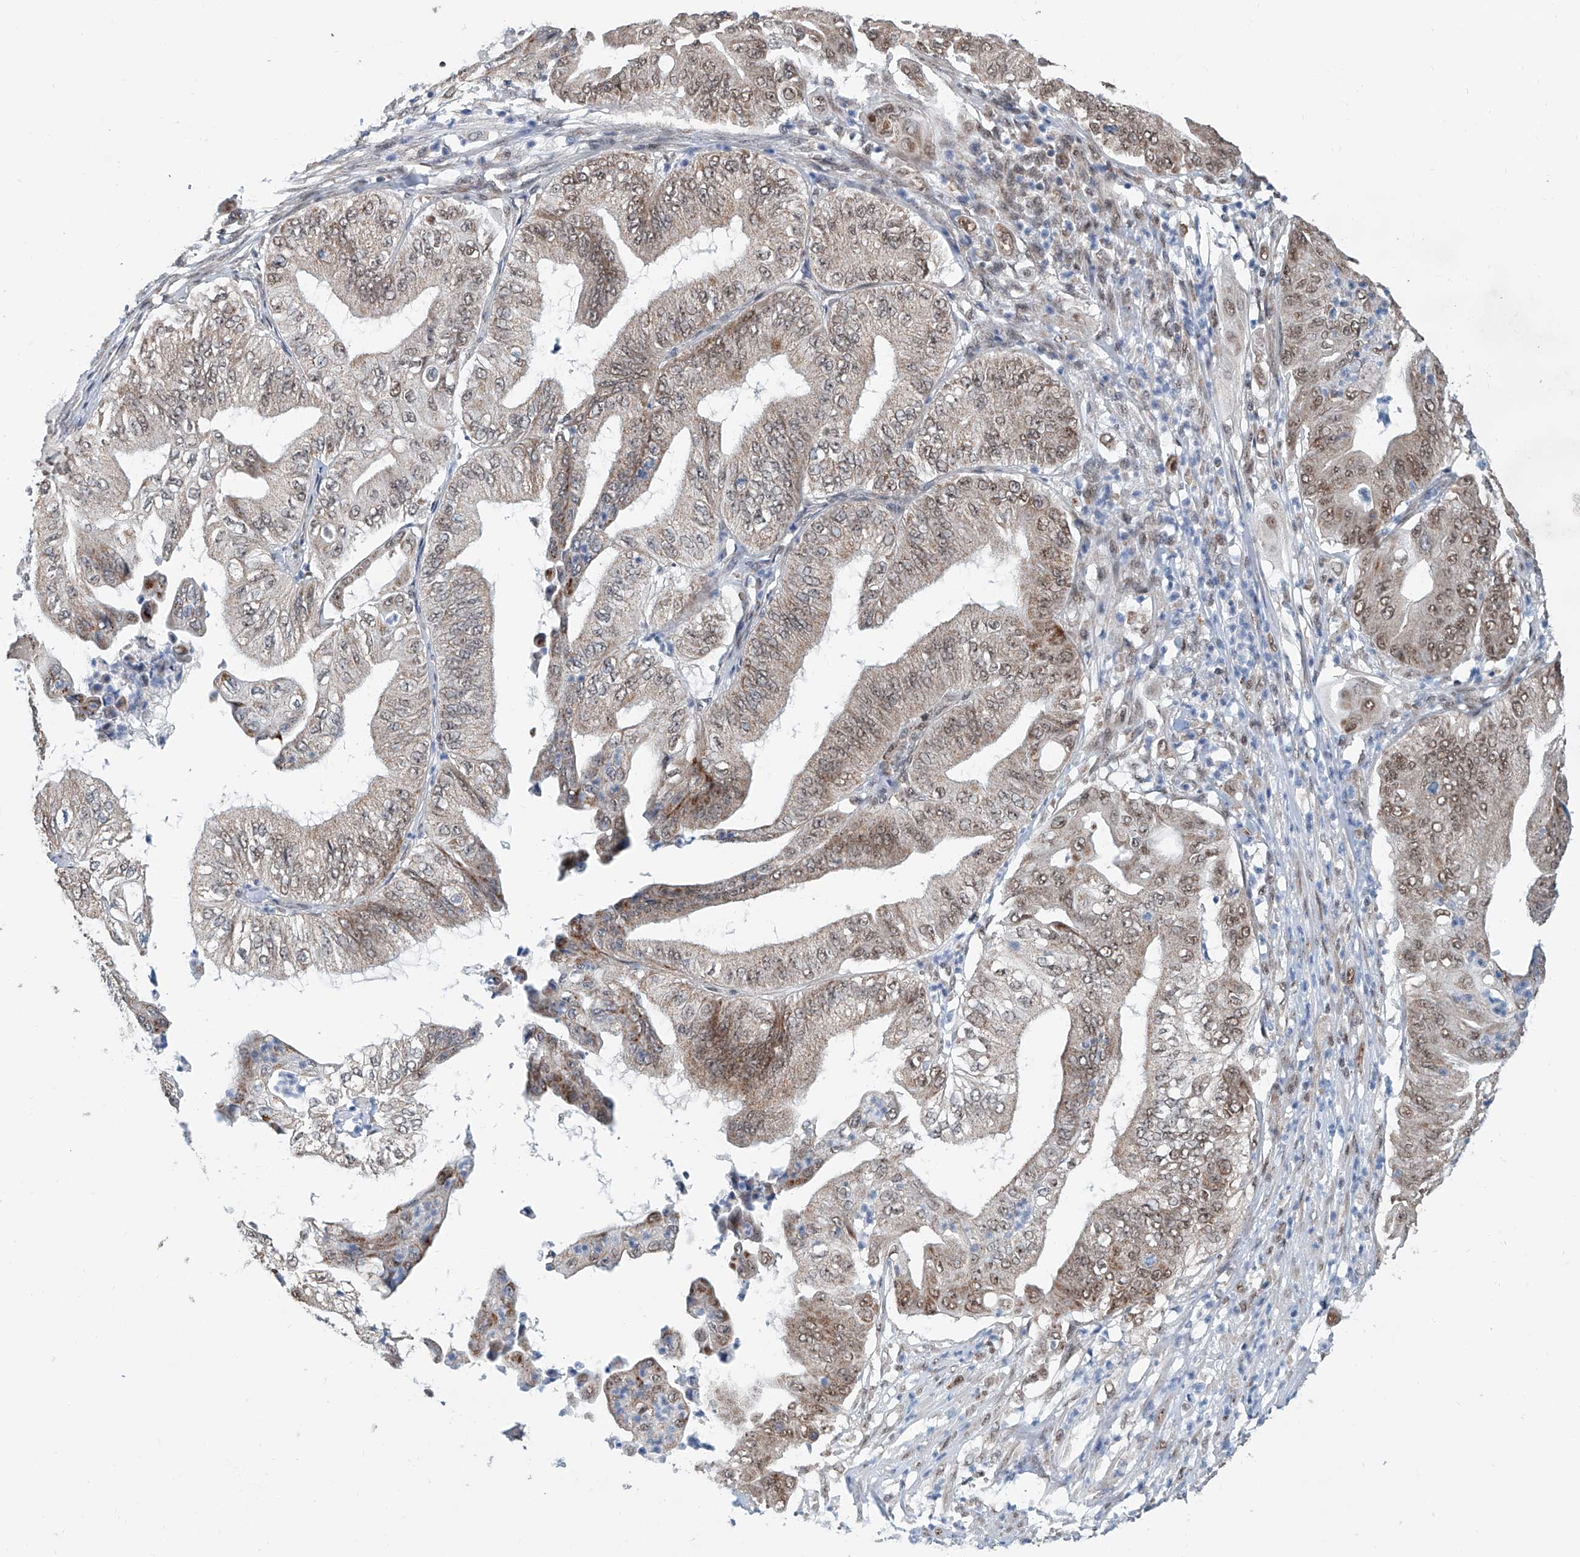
{"staining": {"intensity": "moderate", "quantity": ">75%", "location": "cytoplasmic/membranous,nuclear"}, "tissue": "pancreatic cancer", "cell_type": "Tumor cells", "image_type": "cancer", "snomed": [{"axis": "morphology", "description": "Adenocarcinoma, NOS"}, {"axis": "topography", "description": "Pancreas"}], "caption": "Human adenocarcinoma (pancreatic) stained with a brown dye demonstrates moderate cytoplasmic/membranous and nuclear positive expression in approximately >75% of tumor cells.", "gene": "SDE2", "patient": {"sex": "female", "age": 77}}